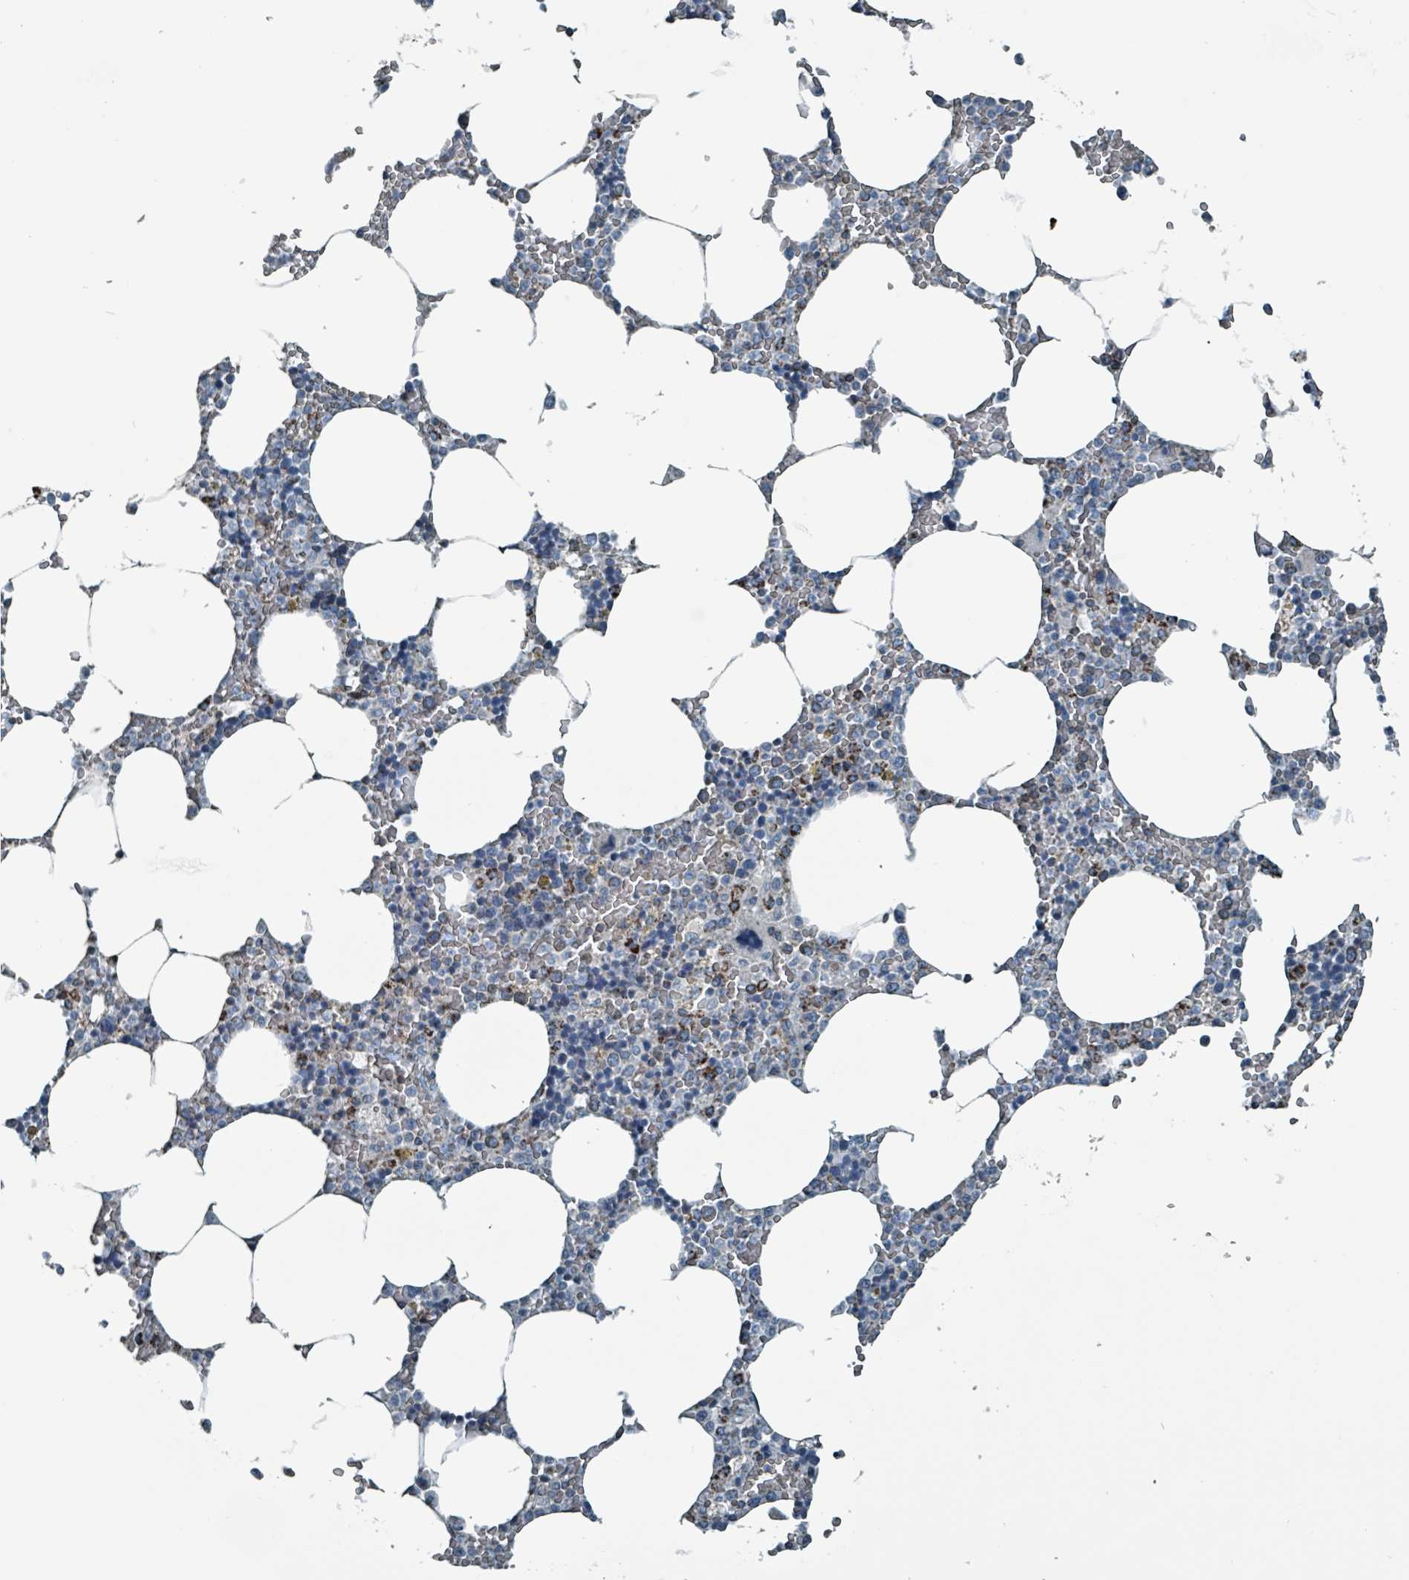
{"staining": {"intensity": "moderate", "quantity": "<25%", "location": "cytoplasmic/membranous"}, "tissue": "bone marrow", "cell_type": "Hematopoietic cells", "image_type": "normal", "snomed": [{"axis": "morphology", "description": "Normal tissue, NOS"}, {"axis": "topography", "description": "Bone marrow"}], "caption": "IHC (DAB (3,3'-diaminobenzidine)) staining of normal human bone marrow reveals moderate cytoplasmic/membranous protein expression in approximately <25% of hematopoietic cells.", "gene": "ABHD18", "patient": {"sex": "male", "age": 70}}